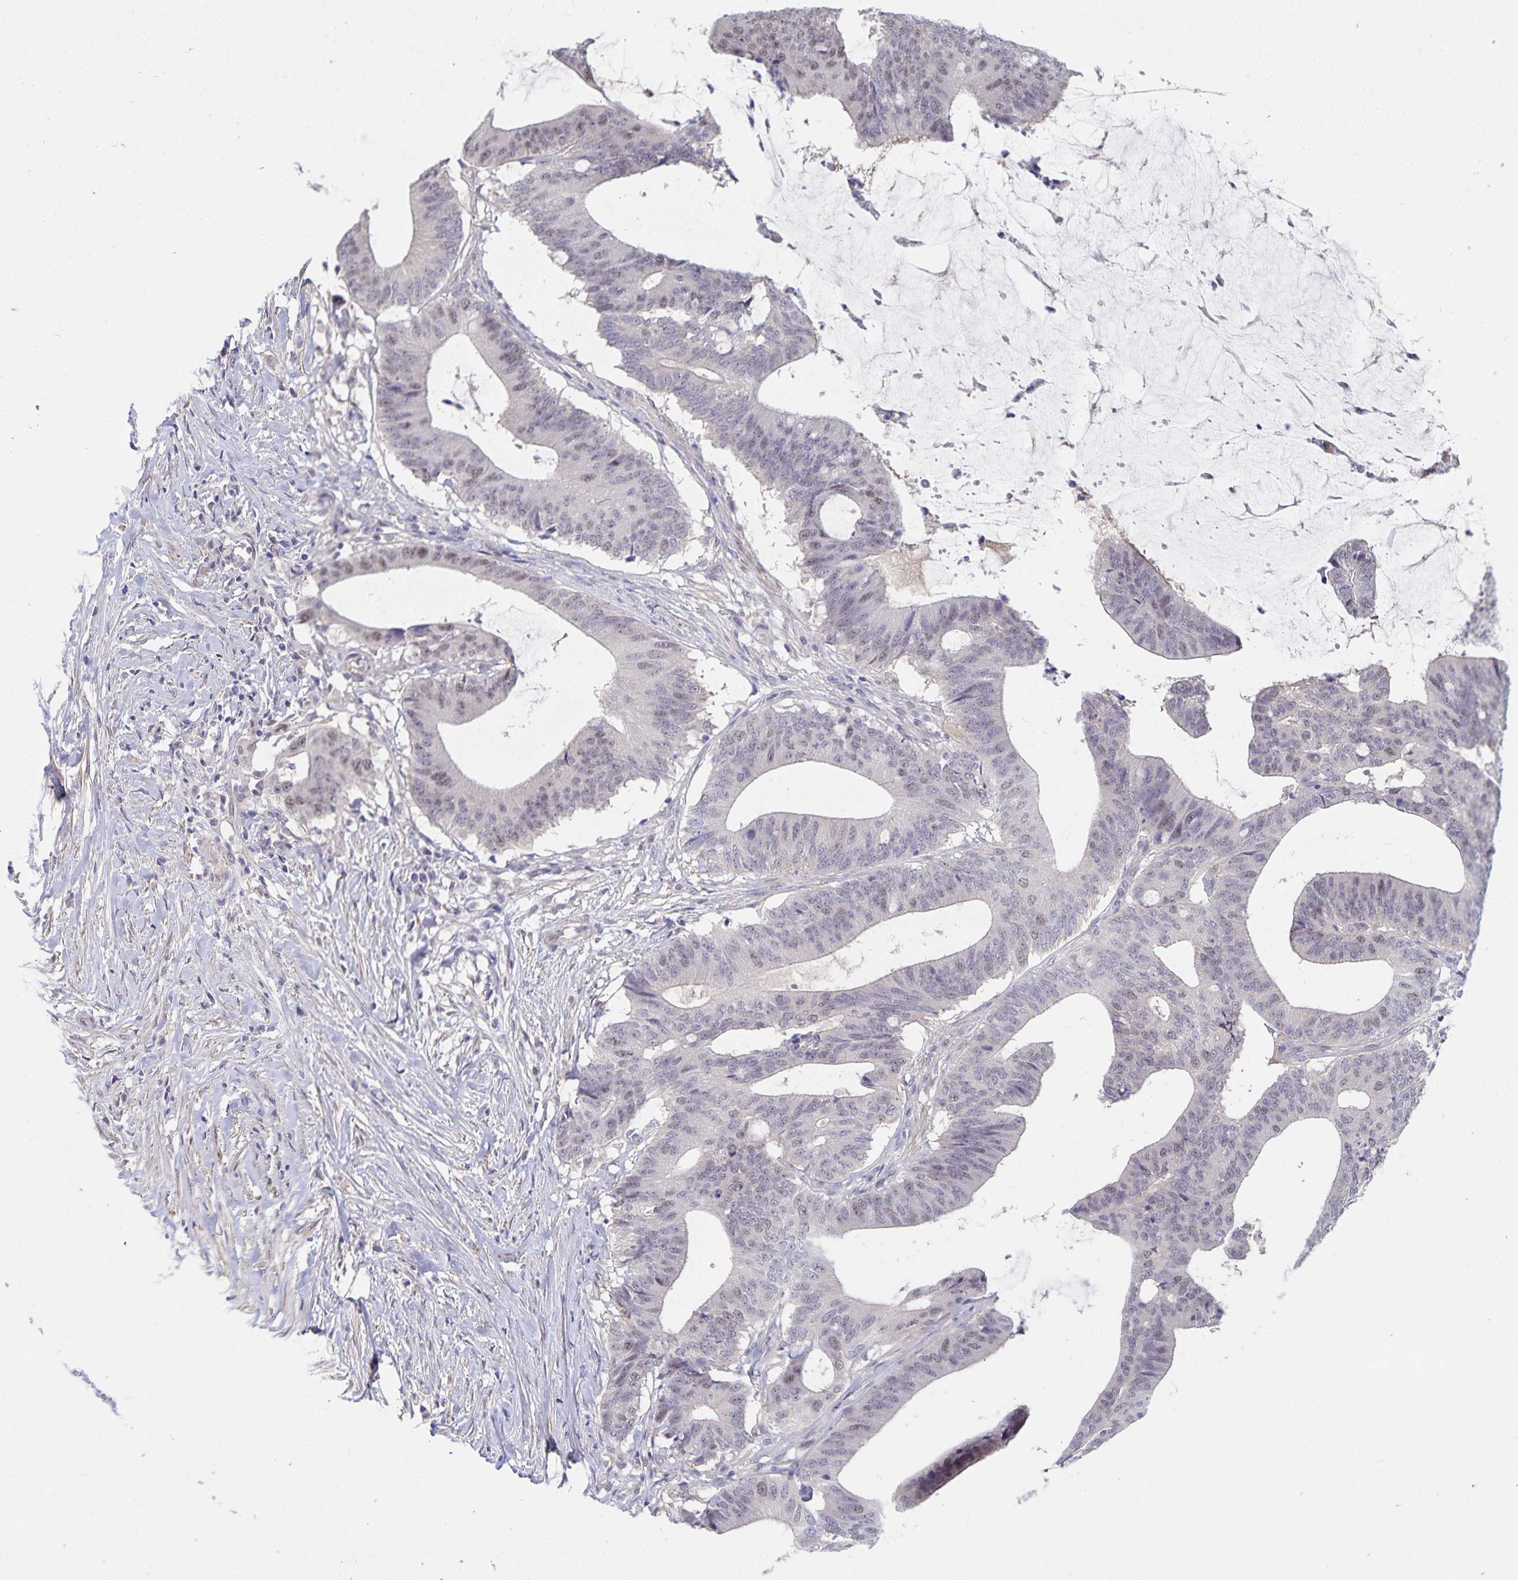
{"staining": {"intensity": "weak", "quantity": "25%-75%", "location": "nuclear"}, "tissue": "colorectal cancer", "cell_type": "Tumor cells", "image_type": "cancer", "snomed": [{"axis": "morphology", "description": "Adenocarcinoma, NOS"}, {"axis": "topography", "description": "Colon"}], "caption": "Colorectal cancer stained with immunohistochemistry (IHC) demonstrates weak nuclear expression in approximately 25%-75% of tumor cells.", "gene": "BAG6", "patient": {"sex": "female", "age": 43}}